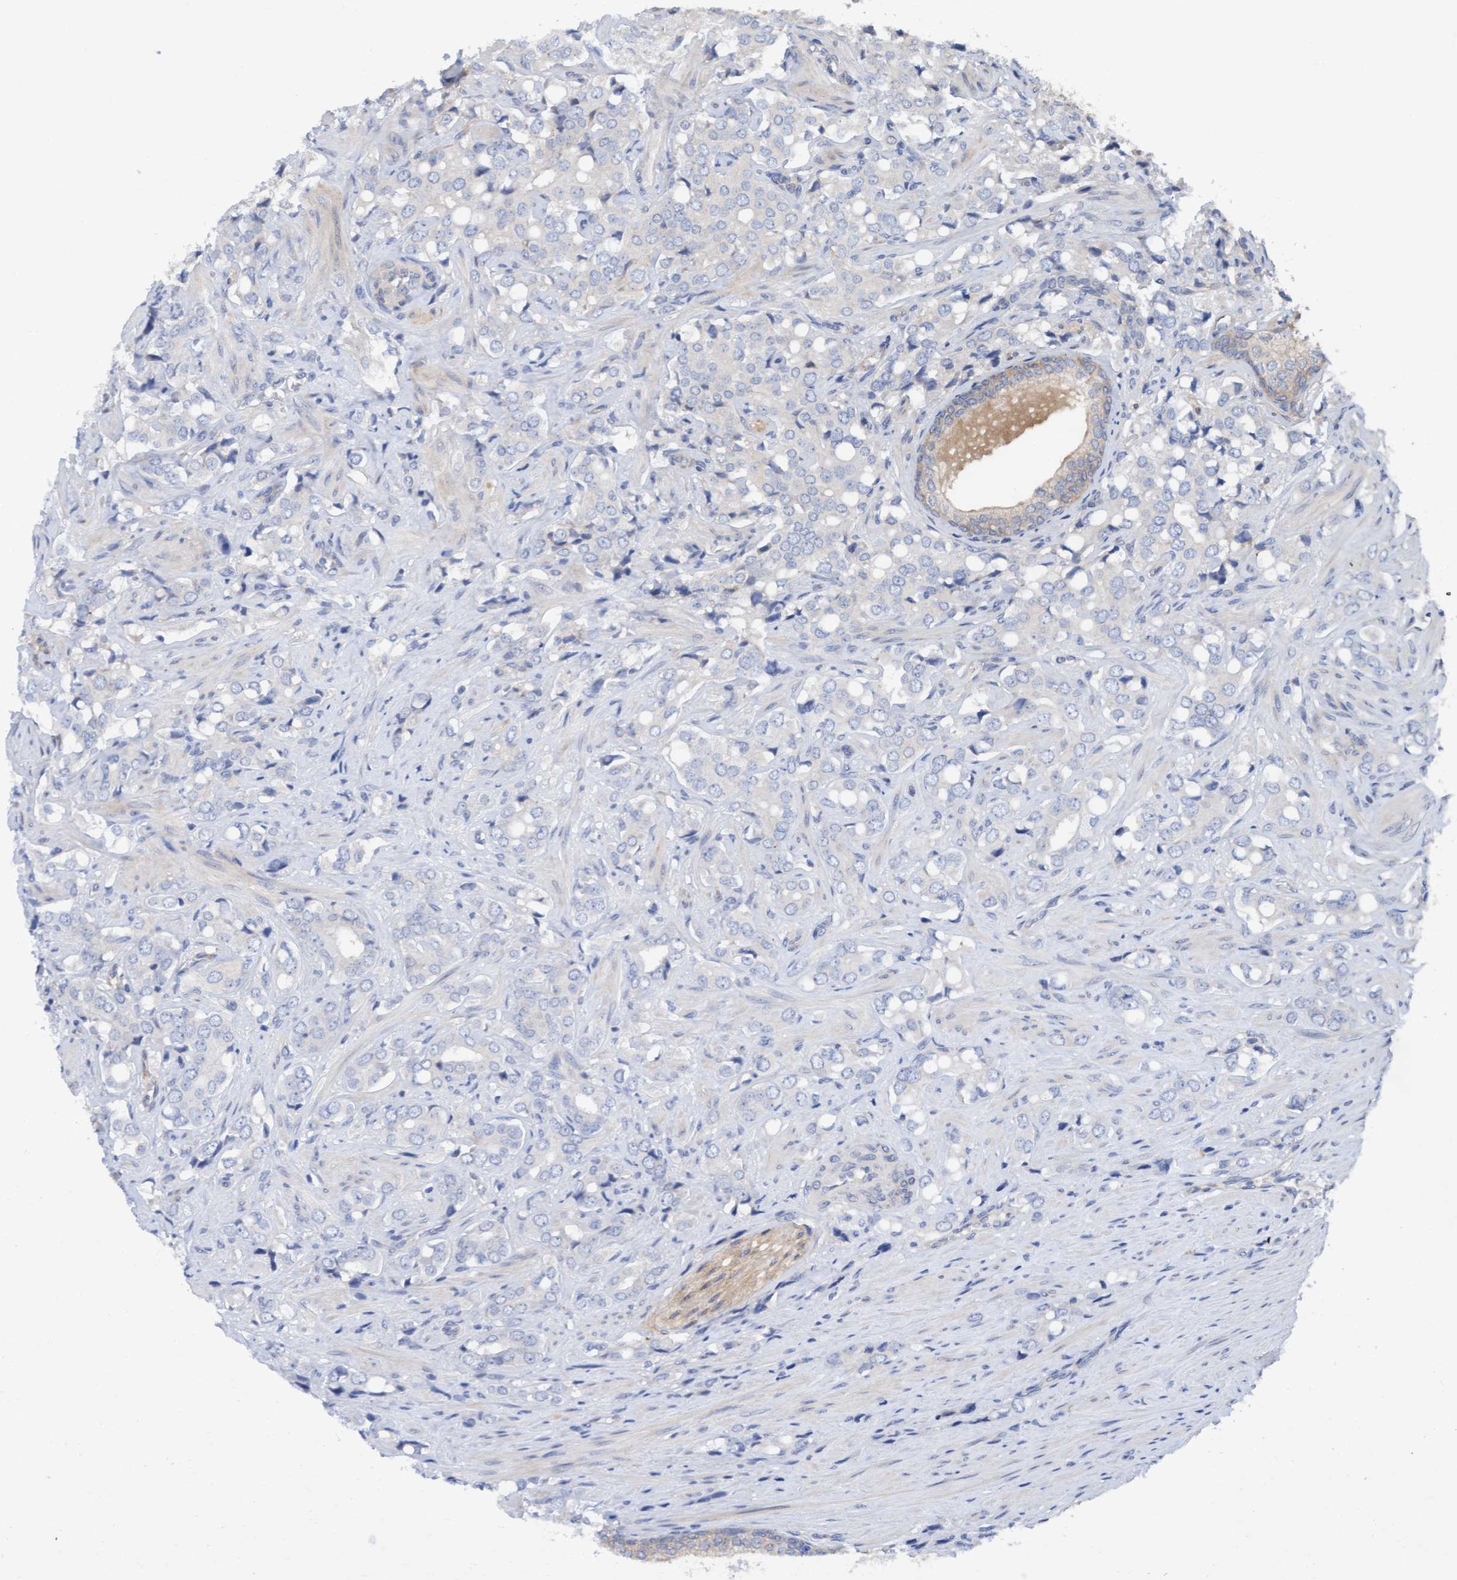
{"staining": {"intensity": "negative", "quantity": "none", "location": "none"}, "tissue": "prostate cancer", "cell_type": "Tumor cells", "image_type": "cancer", "snomed": [{"axis": "morphology", "description": "Adenocarcinoma, High grade"}, {"axis": "topography", "description": "Prostate"}], "caption": "Image shows no protein staining in tumor cells of high-grade adenocarcinoma (prostate) tissue.", "gene": "PLCD1", "patient": {"sex": "male", "age": 52}}